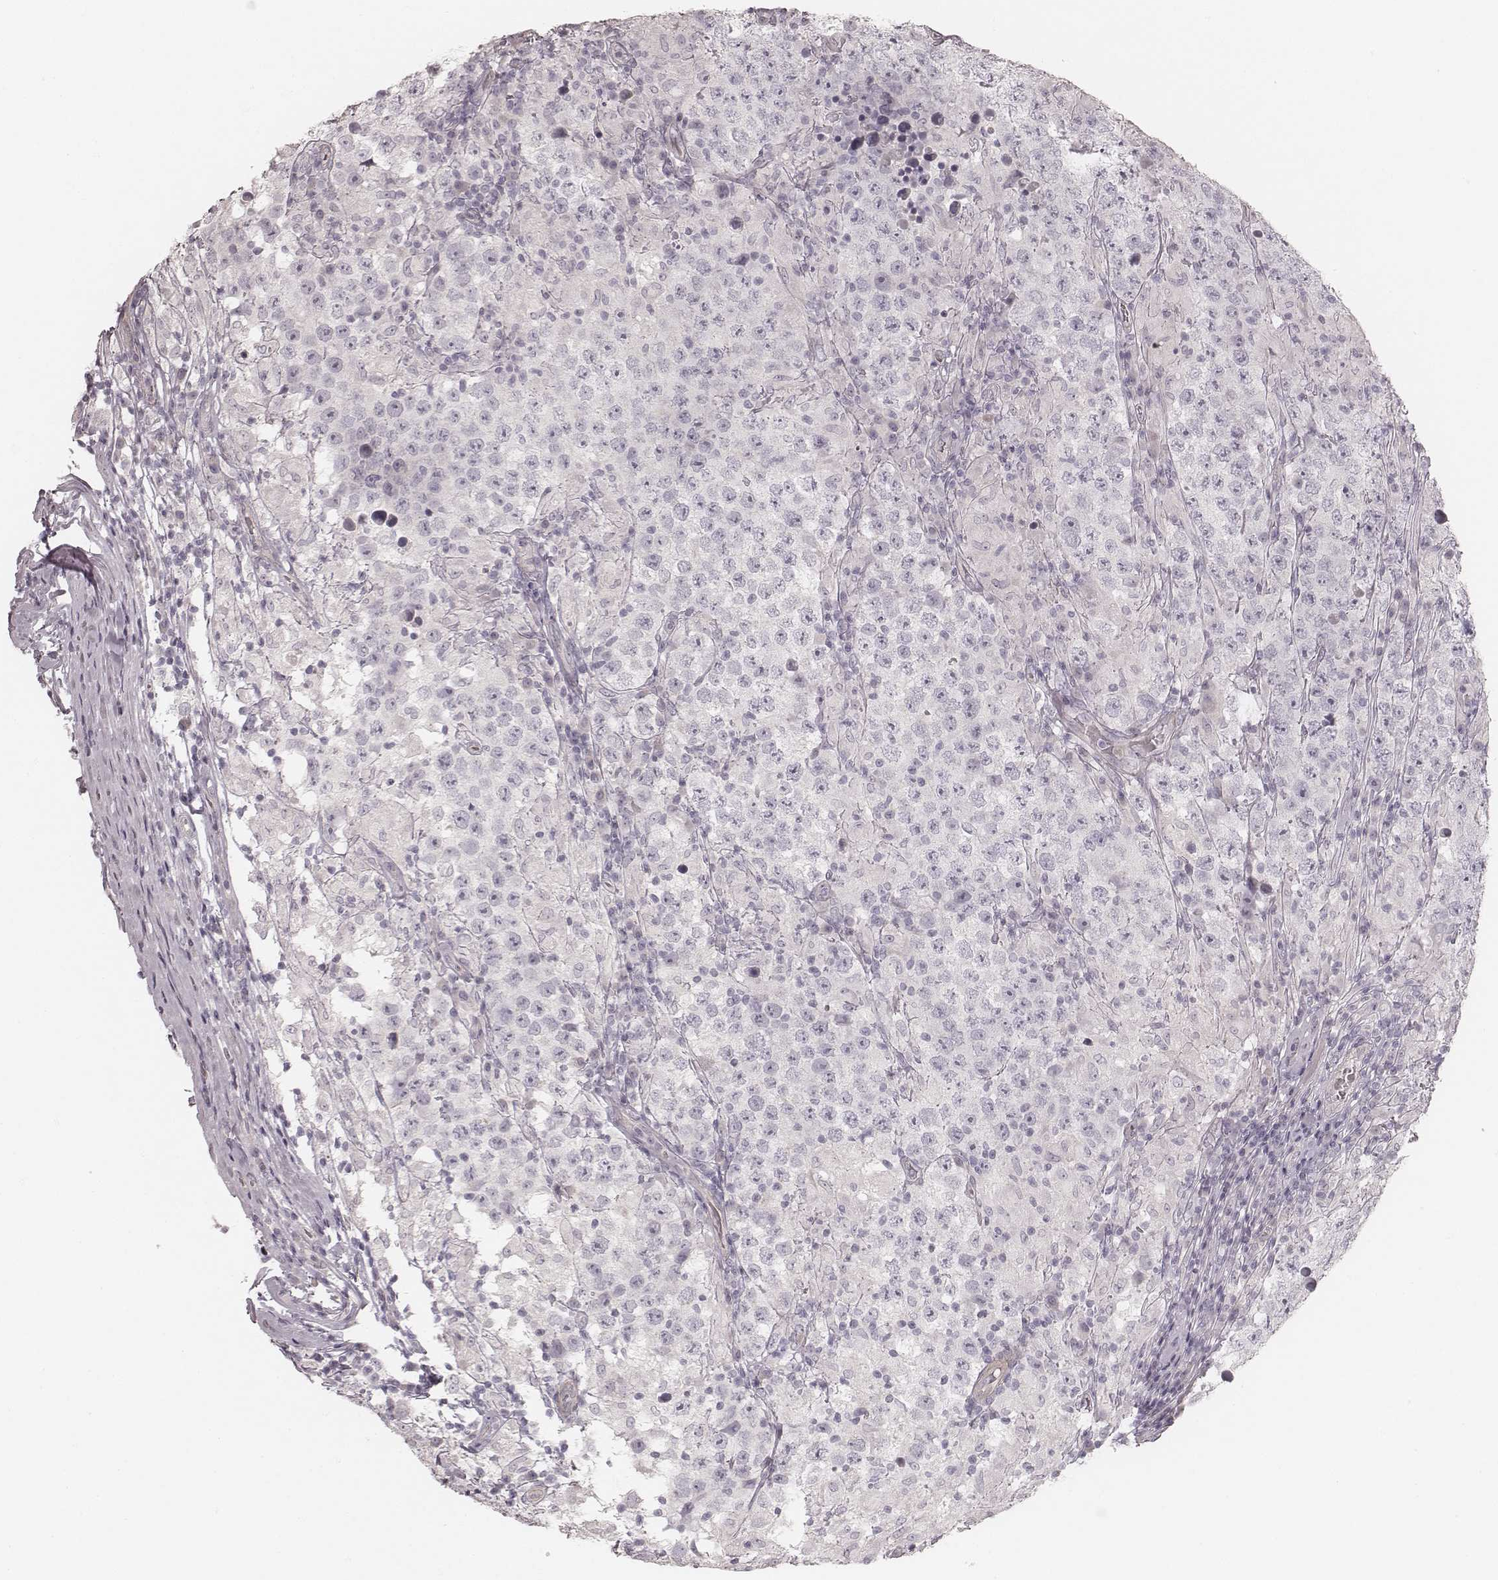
{"staining": {"intensity": "negative", "quantity": "none", "location": "none"}, "tissue": "testis cancer", "cell_type": "Tumor cells", "image_type": "cancer", "snomed": [{"axis": "morphology", "description": "Seminoma, NOS"}, {"axis": "morphology", "description": "Carcinoma, Embryonal, NOS"}, {"axis": "topography", "description": "Testis"}], "caption": "Immunohistochemistry (IHC) photomicrograph of testis seminoma stained for a protein (brown), which demonstrates no positivity in tumor cells.", "gene": "SPATA24", "patient": {"sex": "male", "age": 41}}